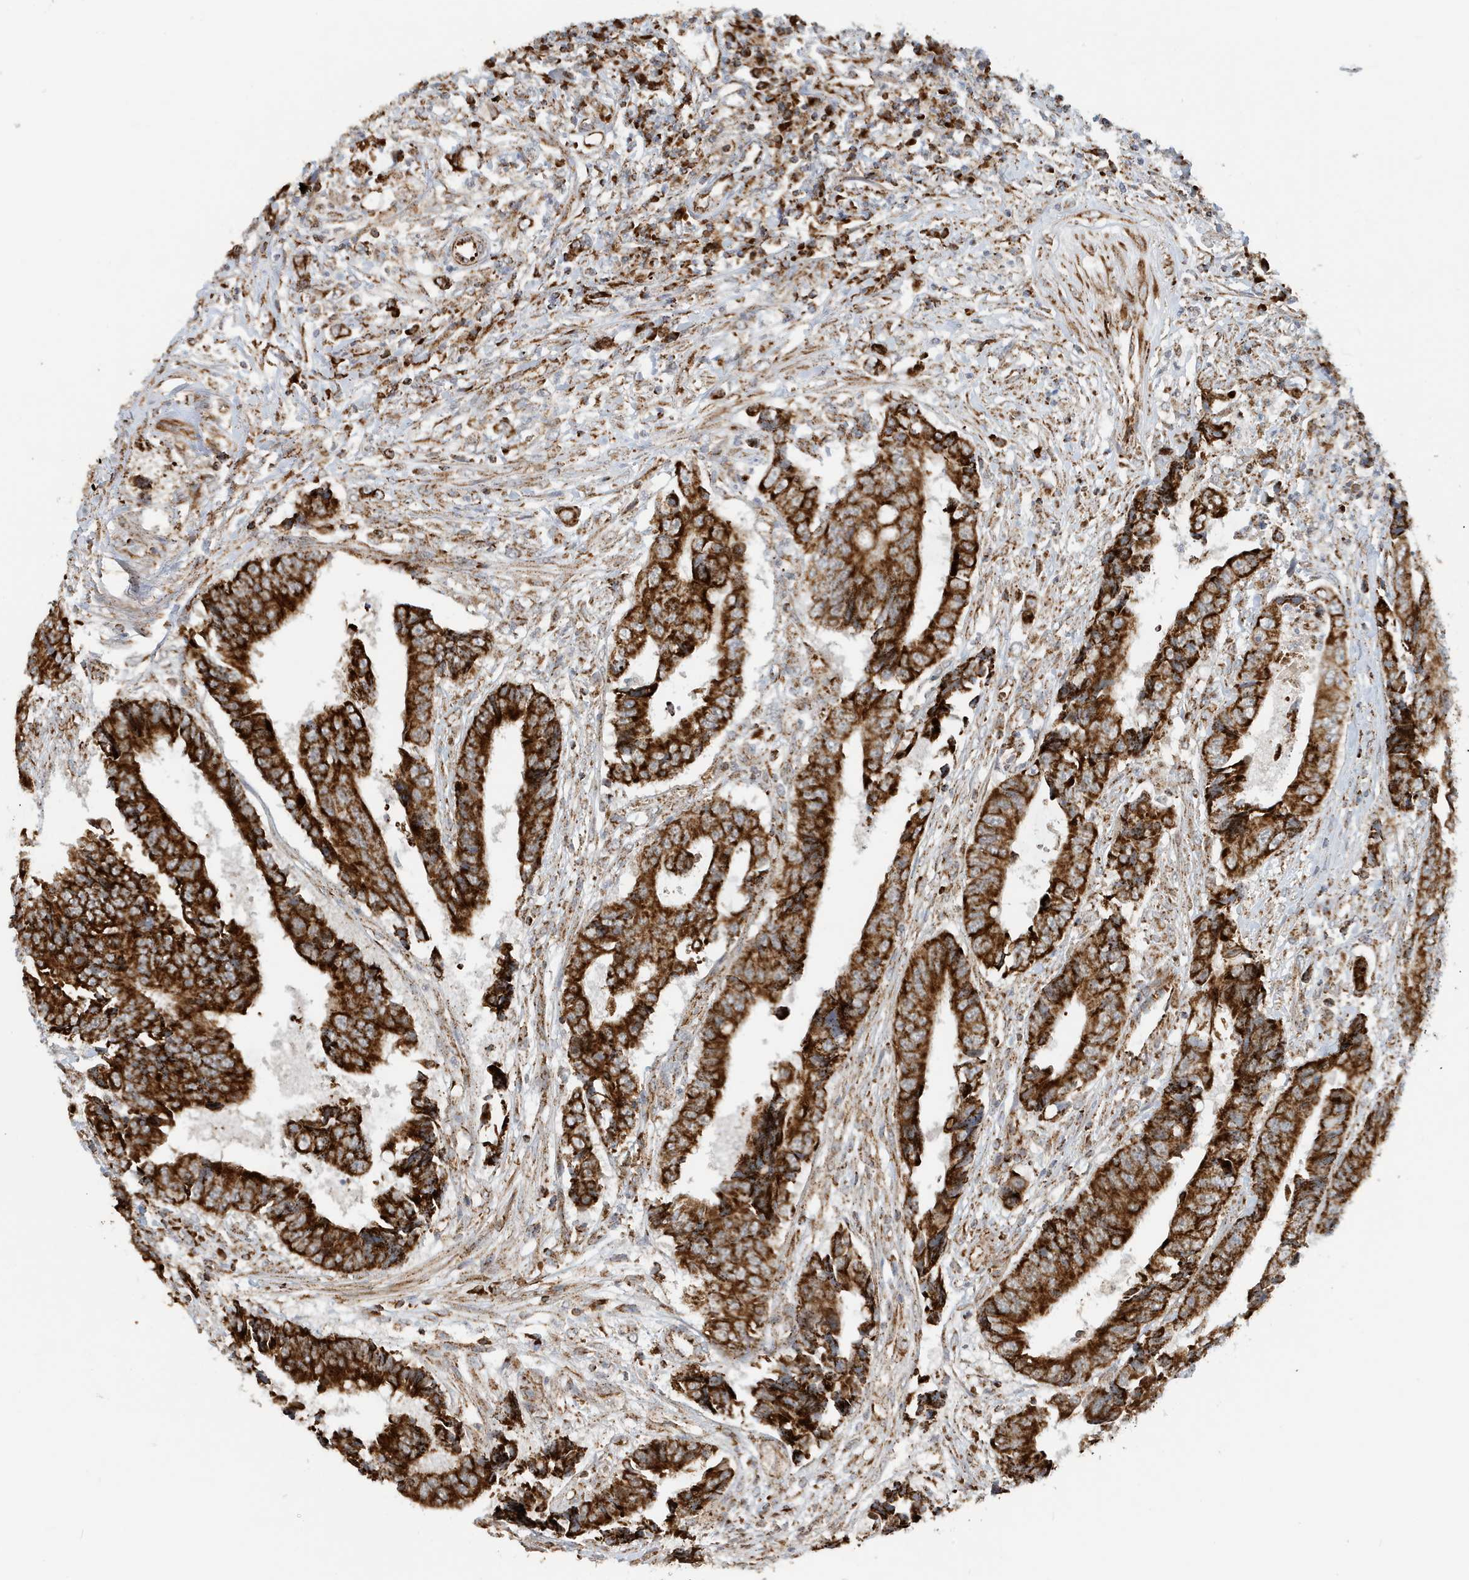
{"staining": {"intensity": "strong", "quantity": ">75%", "location": "cytoplasmic/membranous"}, "tissue": "colorectal cancer", "cell_type": "Tumor cells", "image_type": "cancer", "snomed": [{"axis": "morphology", "description": "Adenocarcinoma, NOS"}, {"axis": "topography", "description": "Rectum"}], "caption": "Human adenocarcinoma (colorectal) stained with a brown dye displays strong cytoplasmic/membranous positive staining in approximately >75% of tumor cells.", "gene": "MAN1A1", "patient": {"sex": "male", "age": 84}}